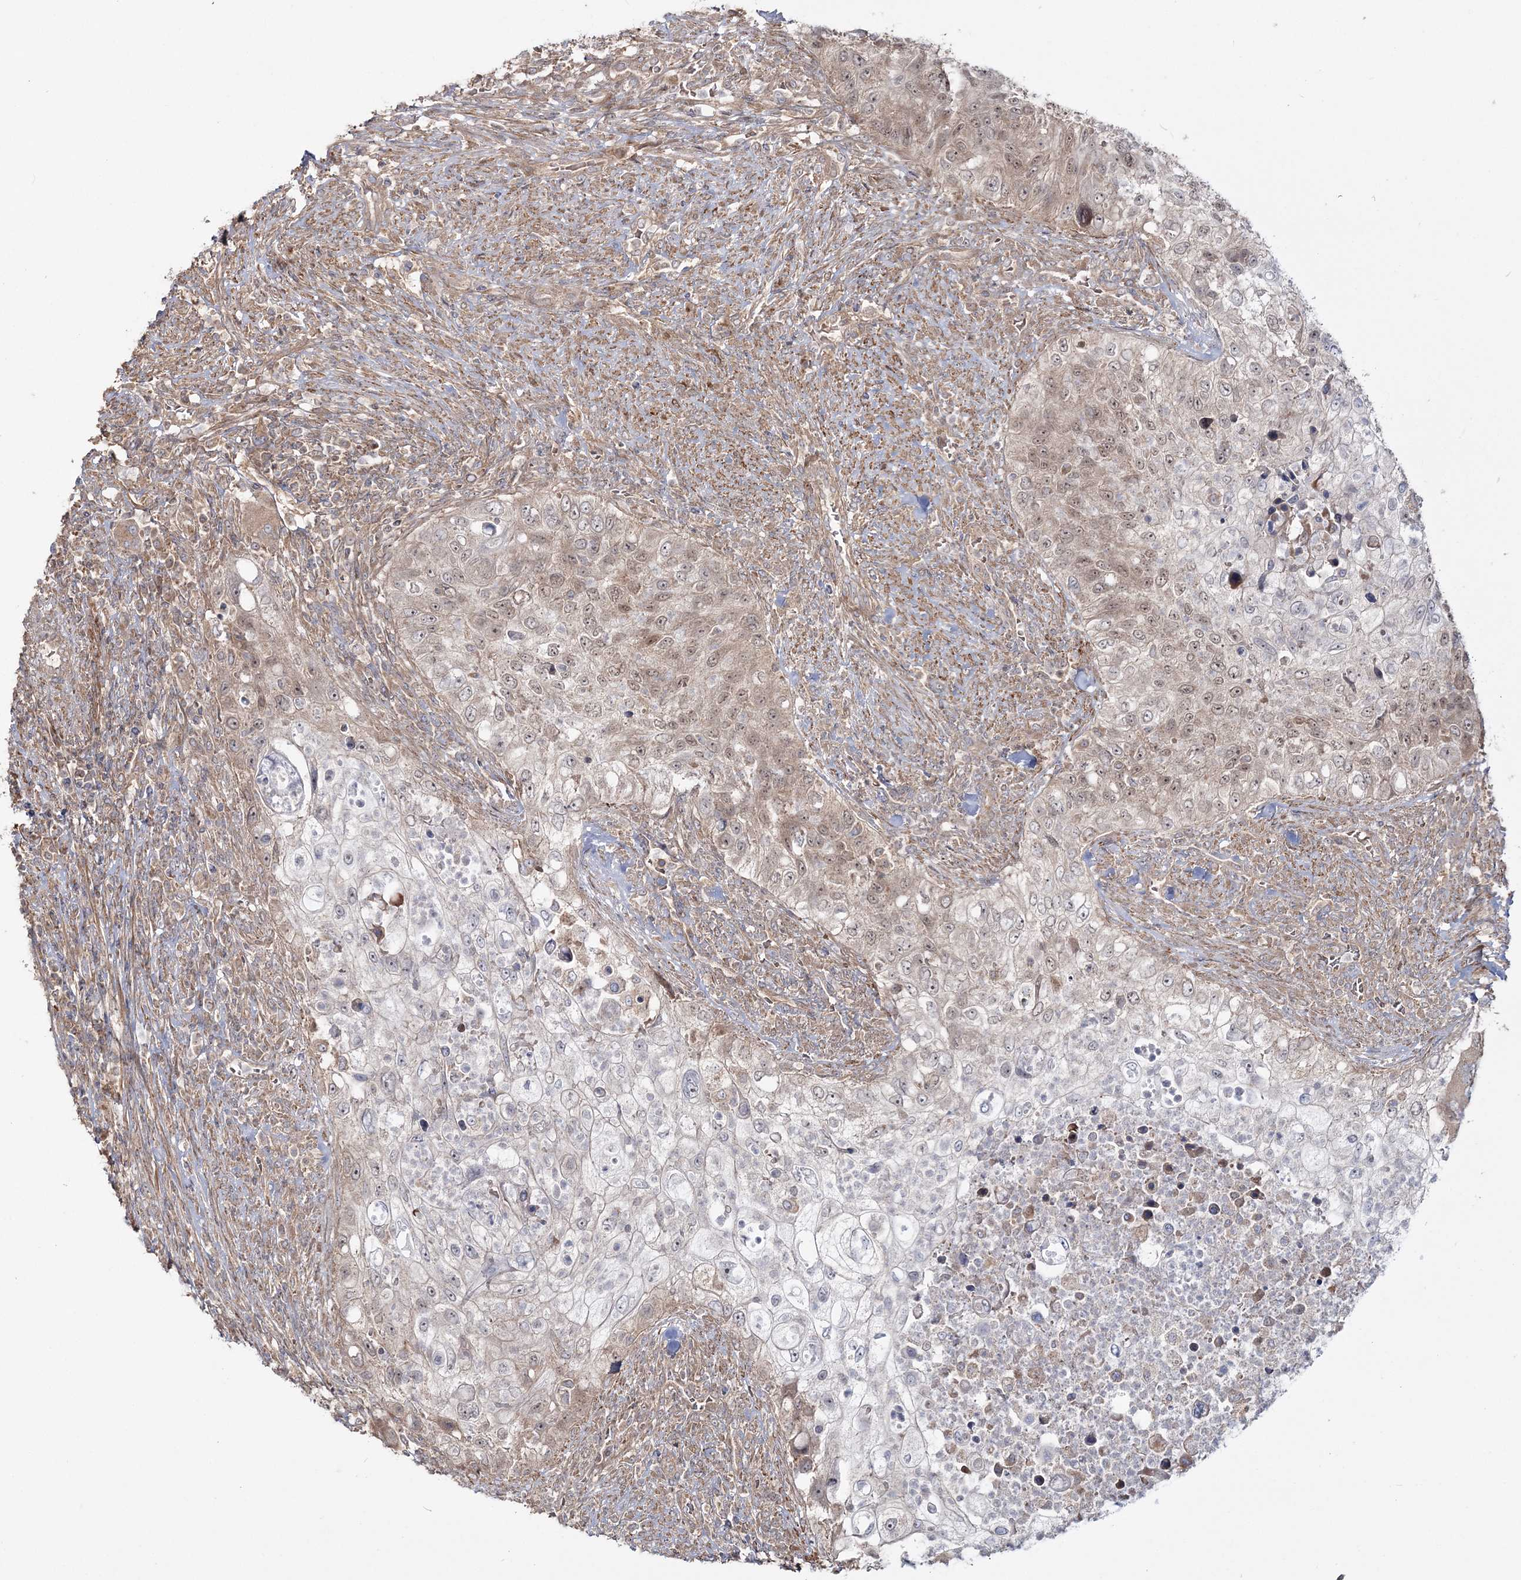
{"staining": {"intensity": "weak", "quantity": "25%-75%", "location": "nuclear"}, "tissue": "urothelial cancer", "cell_type": "Tumor cells", "image_type": "cancer", "snomed": [{"axis": "morphology", "description": "Urothelial carcinoma, High grade"}, {"axis": "topography", "description": "Urinary bladder"}], "caption": "Protein expression analysis of human urothelial carcinoma (high-grade) reveals weak nuclear expression in approximately 25%-75% of tumor cells.", "gene": "MOCS2", "patient": {"sex": "female", "age": 60}}